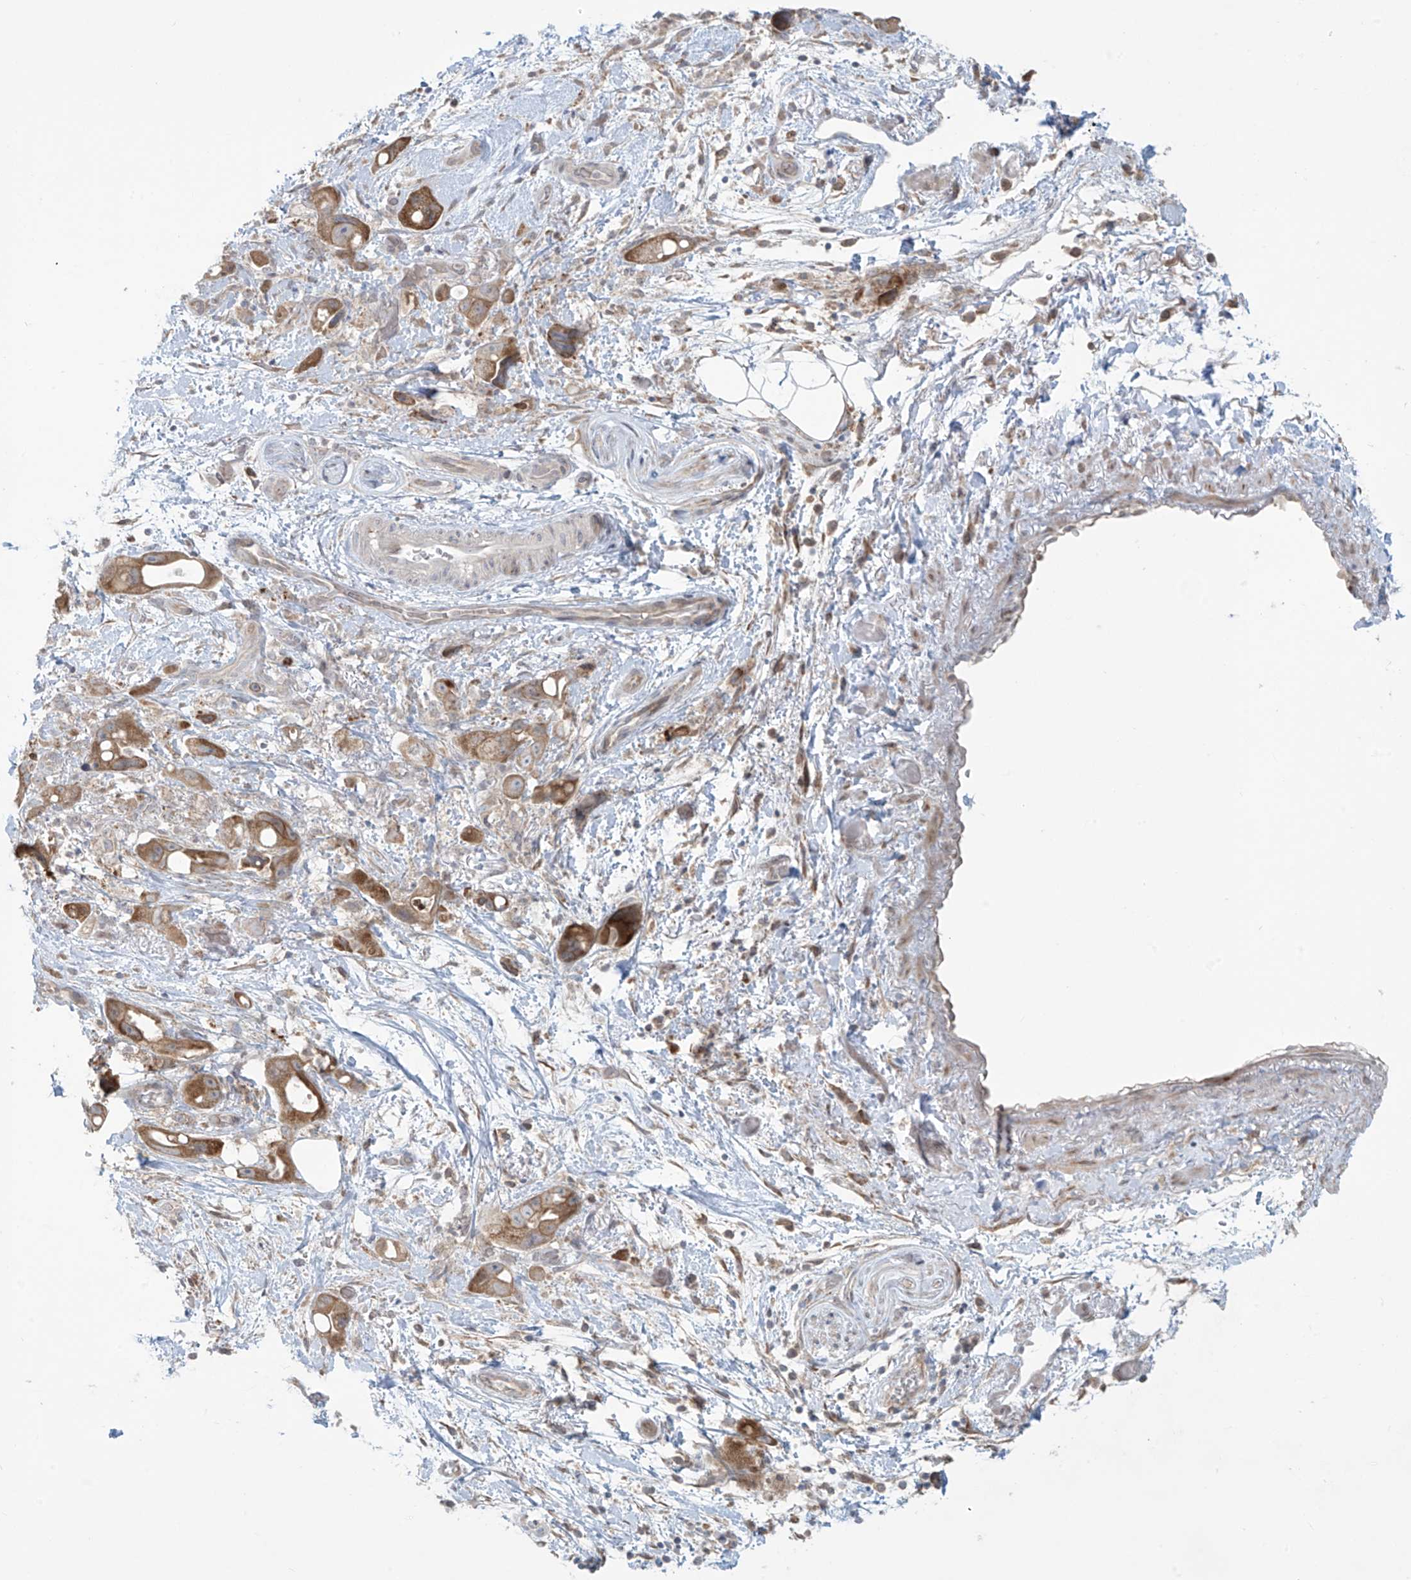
{"staining": {"intensity": "moderate", "quantity": ">75%", "location": "cytoplasmic/membranous"}, "tissue": "pancreatic cancer", "cell_type": "Tumor cells", "image_type": "cancer", "snomed": [{"axis": "morphology", "description": "Normal tissue, NOS"}, {"axis": "morphology", "description": "Adenocarcinoma, NOS"}, {"axis": "topography", "description": "Pancreas"}], "caption": "An immunohistochemistry (IHC) histopathology image of neoplastic tissue is shown. Protein staining in brown shows moderate cytoplasmic/membranous positivity in adenocarcinoma (pancreatic) within tumor cells.", "gene": "PPAT", "patient": {"sex": "female", "age": 68}}